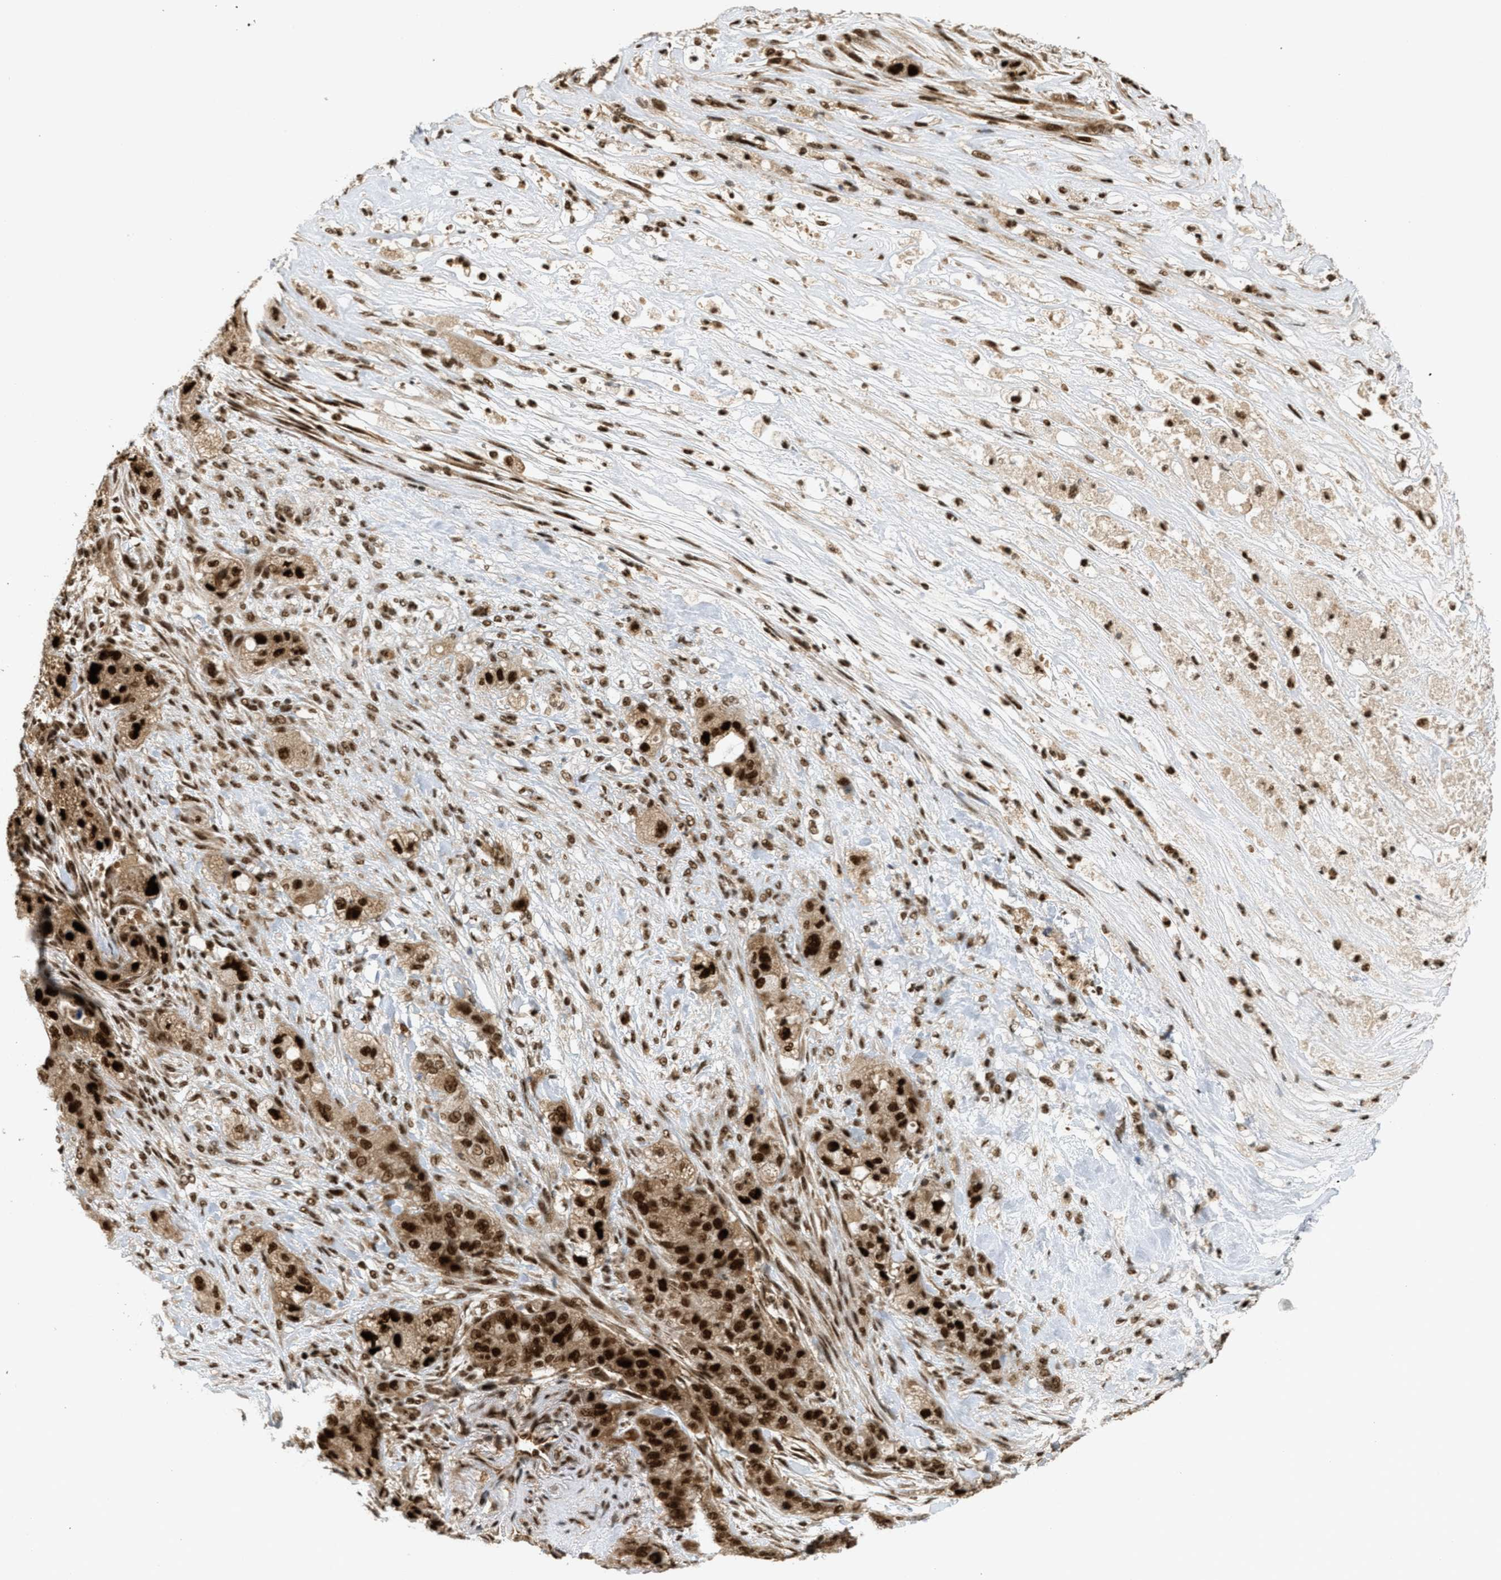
{"staining": {"intensity": "strong", "quantity": ">75%", "location": "cytoplasmic/membranous,nuclear"}, "tissue": "pancreatic cancer", "cell_type": "Tumor cells", "image_type": "cancer", "snomed": [{"axis": "morphology", "description": "Adenocarcinoma, NOS"}, {"axis": "topography", "description": "Pancreas"}], "caption": "Strong cytoplasmic/membranous and nuclear positivity is appreciated in about >75% of tumor cells in adenocarcinoma (pancreatic).", "gene": "TLK1", "patient": {"sex": "female", "age": 78}}